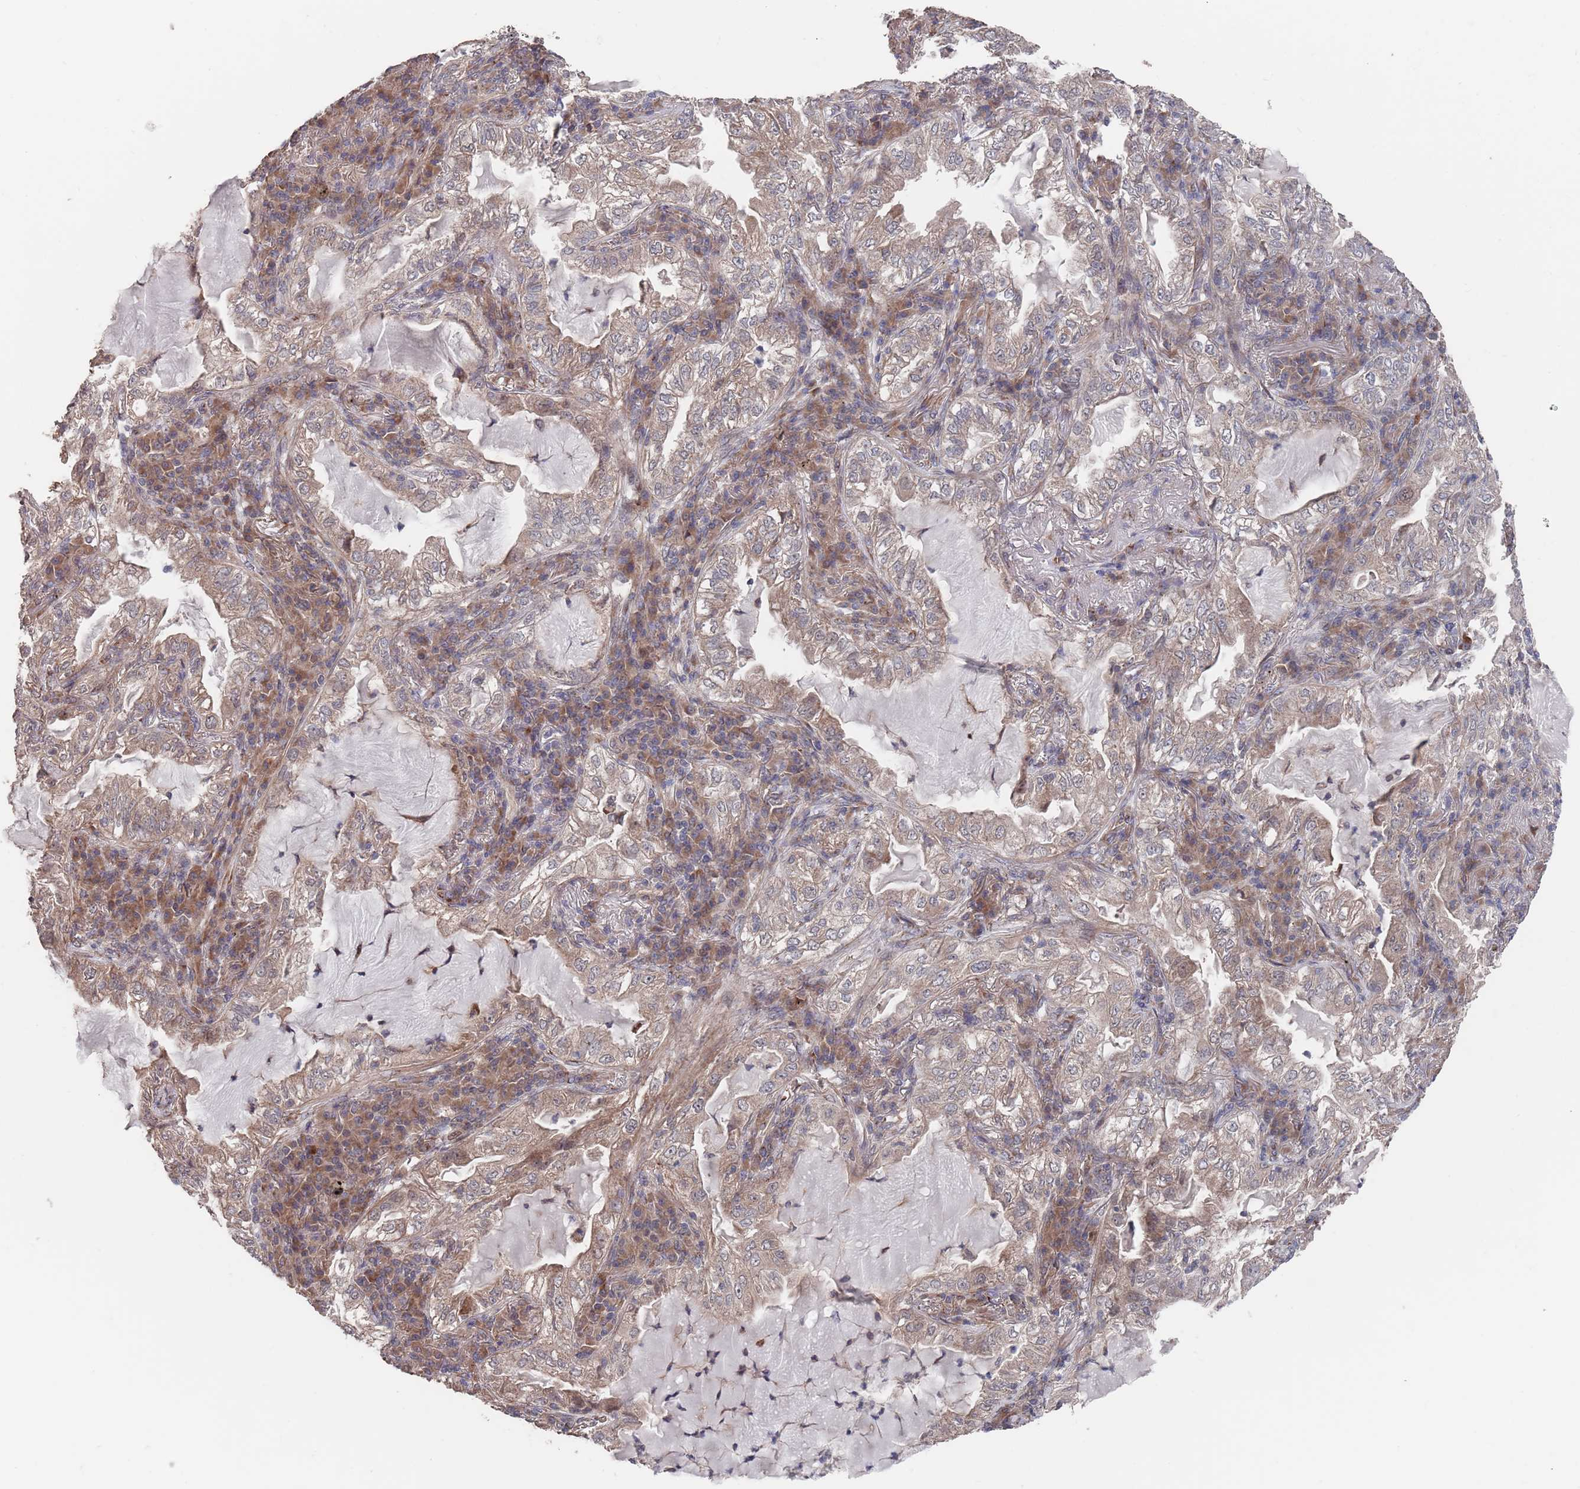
{"staining": {"intensity": "weak", "quantity": "25%-75%", "location": "cytoplasmic/membranous"}, "tissue": "lung cancer", "cell_type": "Tumor cells", "image_type": "cancer", "snomed": [{"axis": "morphology", "description": "Adenocarcinoma, NOS"}, {"axis": "topography", "description": "Lung"}], "caption": "DAB immunohistochemical staining of lung cancer shows weak cytoplasmic/membranous protein staining in about 25%-75% of tumor cells.", "gene": "UNC45A", "patient": {"sex": "female", "age": 73}}